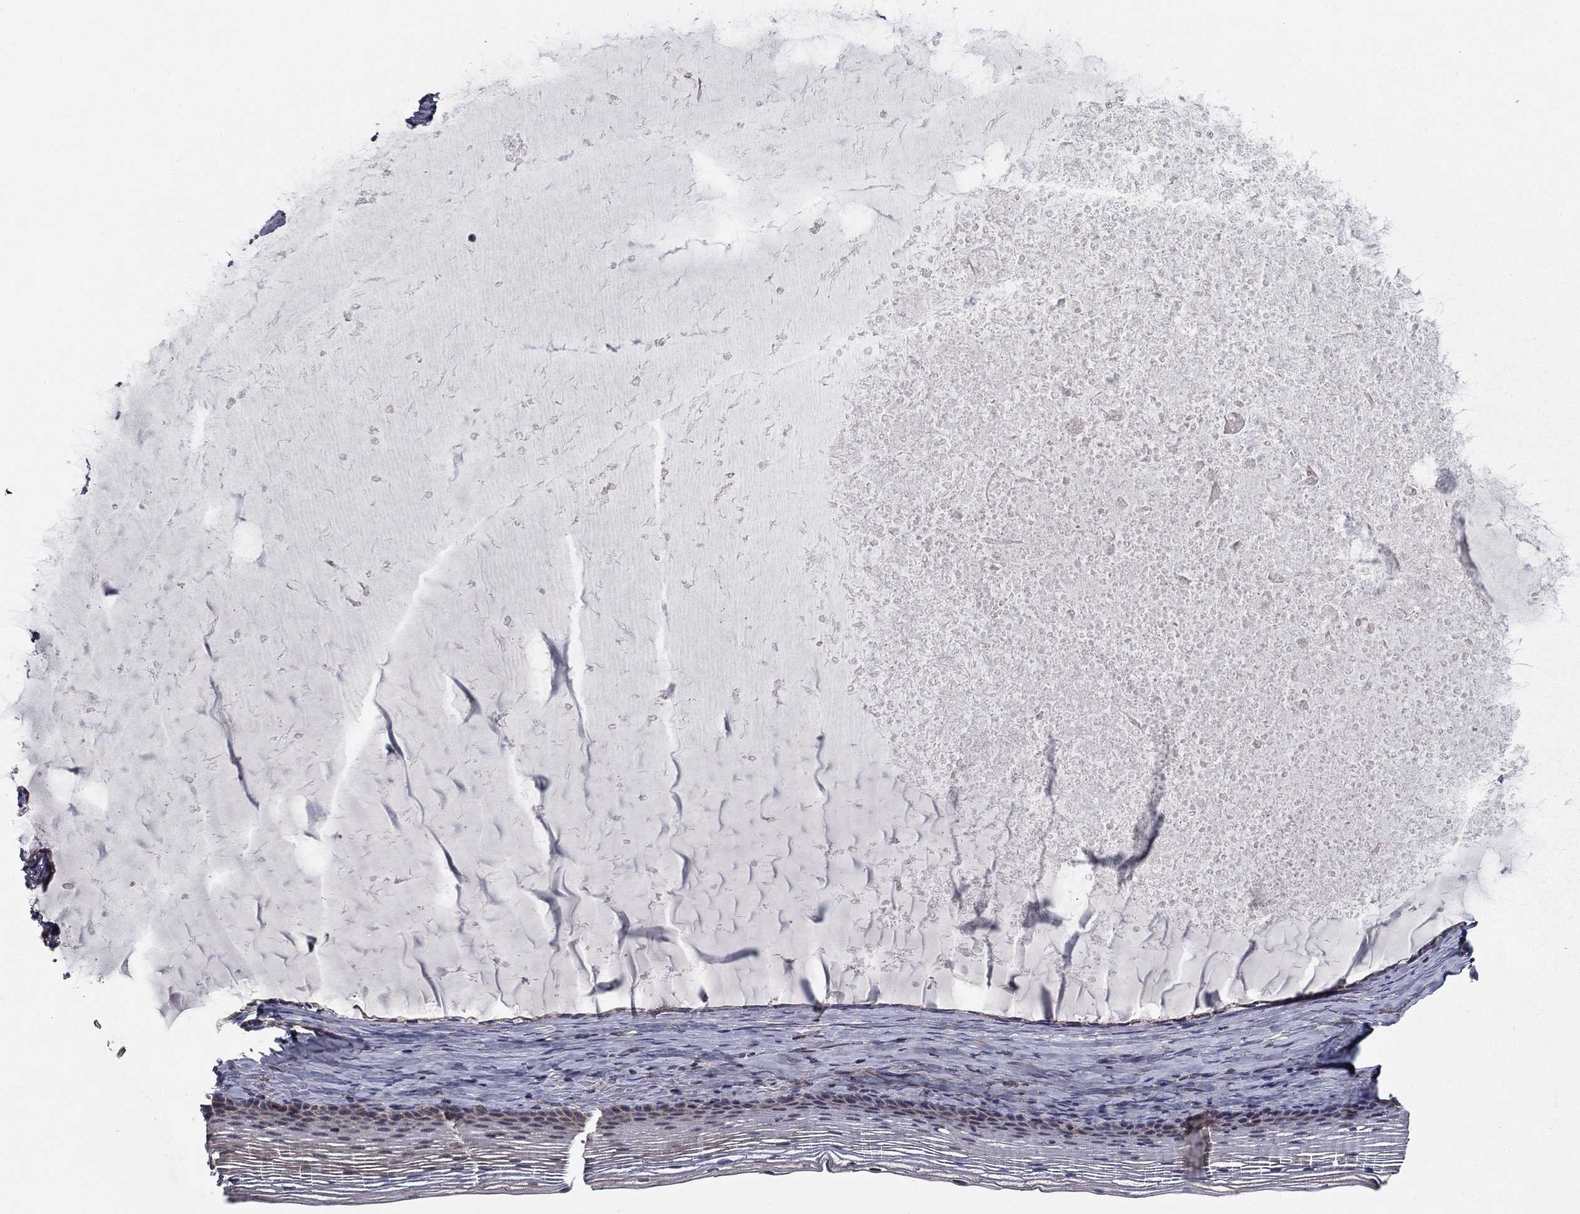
{"staining": {"intensity": "negative", "quantity": "none", "location": "none"}, "tissue": "cervix", "cell_type": "Glandular cells", "image_type": "normal", "snomed": [{"axis": "morphology", "description": "Normal tissue, NOS"}, {"axis": "topography", "description": "Cervix"}], "caption": "This is an immunohistochemistry (IHC) micrograph of unremarkable cervix. There is no positivity in glandular cells.", "gene": "SLC2A13", "patient": {"sex": "female", "age": 39}}